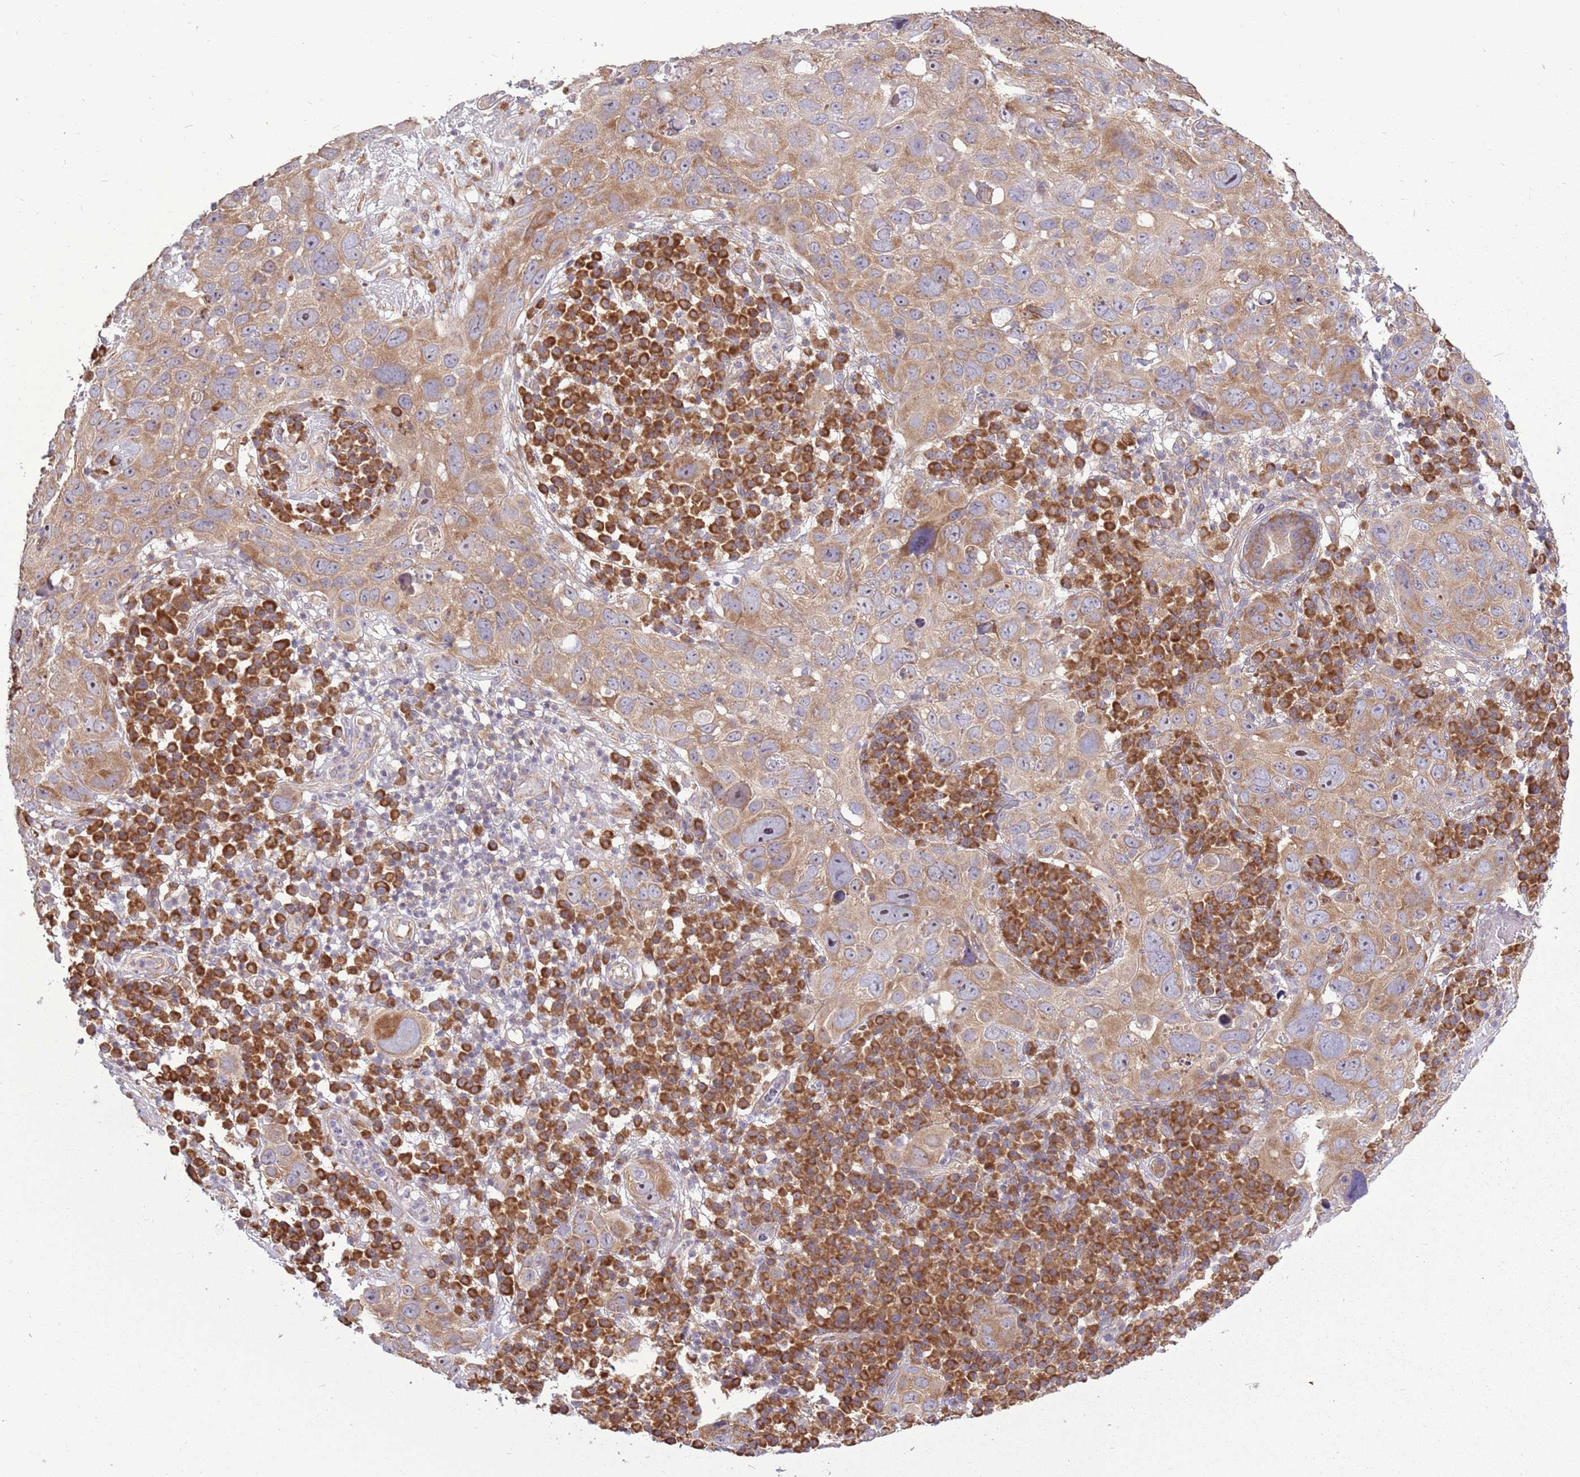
{"staining": {"intensity": "moderate", "quantity": ">75%", "location": "cytoplasmic/membranous"}, "tissue": "skin cancer", "cell_type": "Tumor cells", "image_type": "cancer", "snomed": [{"axis": "morphology", "description": "Squamous cell carcinoma in situ, NOS"}, {"axis": "morphology", "description": "Squamous cell carcinoma, NOS"}, {"axis": "topography", "description": "Skin"}], "caption": "Immunohistochemical staining of skin cancer demonstrates medium levels of moderate cytoplasmic/membranous protein expression in about >75% of tumor cells. (brown staining indicates protein expression, while blue staining denotes nuclei).", "gene": "RPL17-C18orf32", "patient": {"sex": "male", "age": 93}}